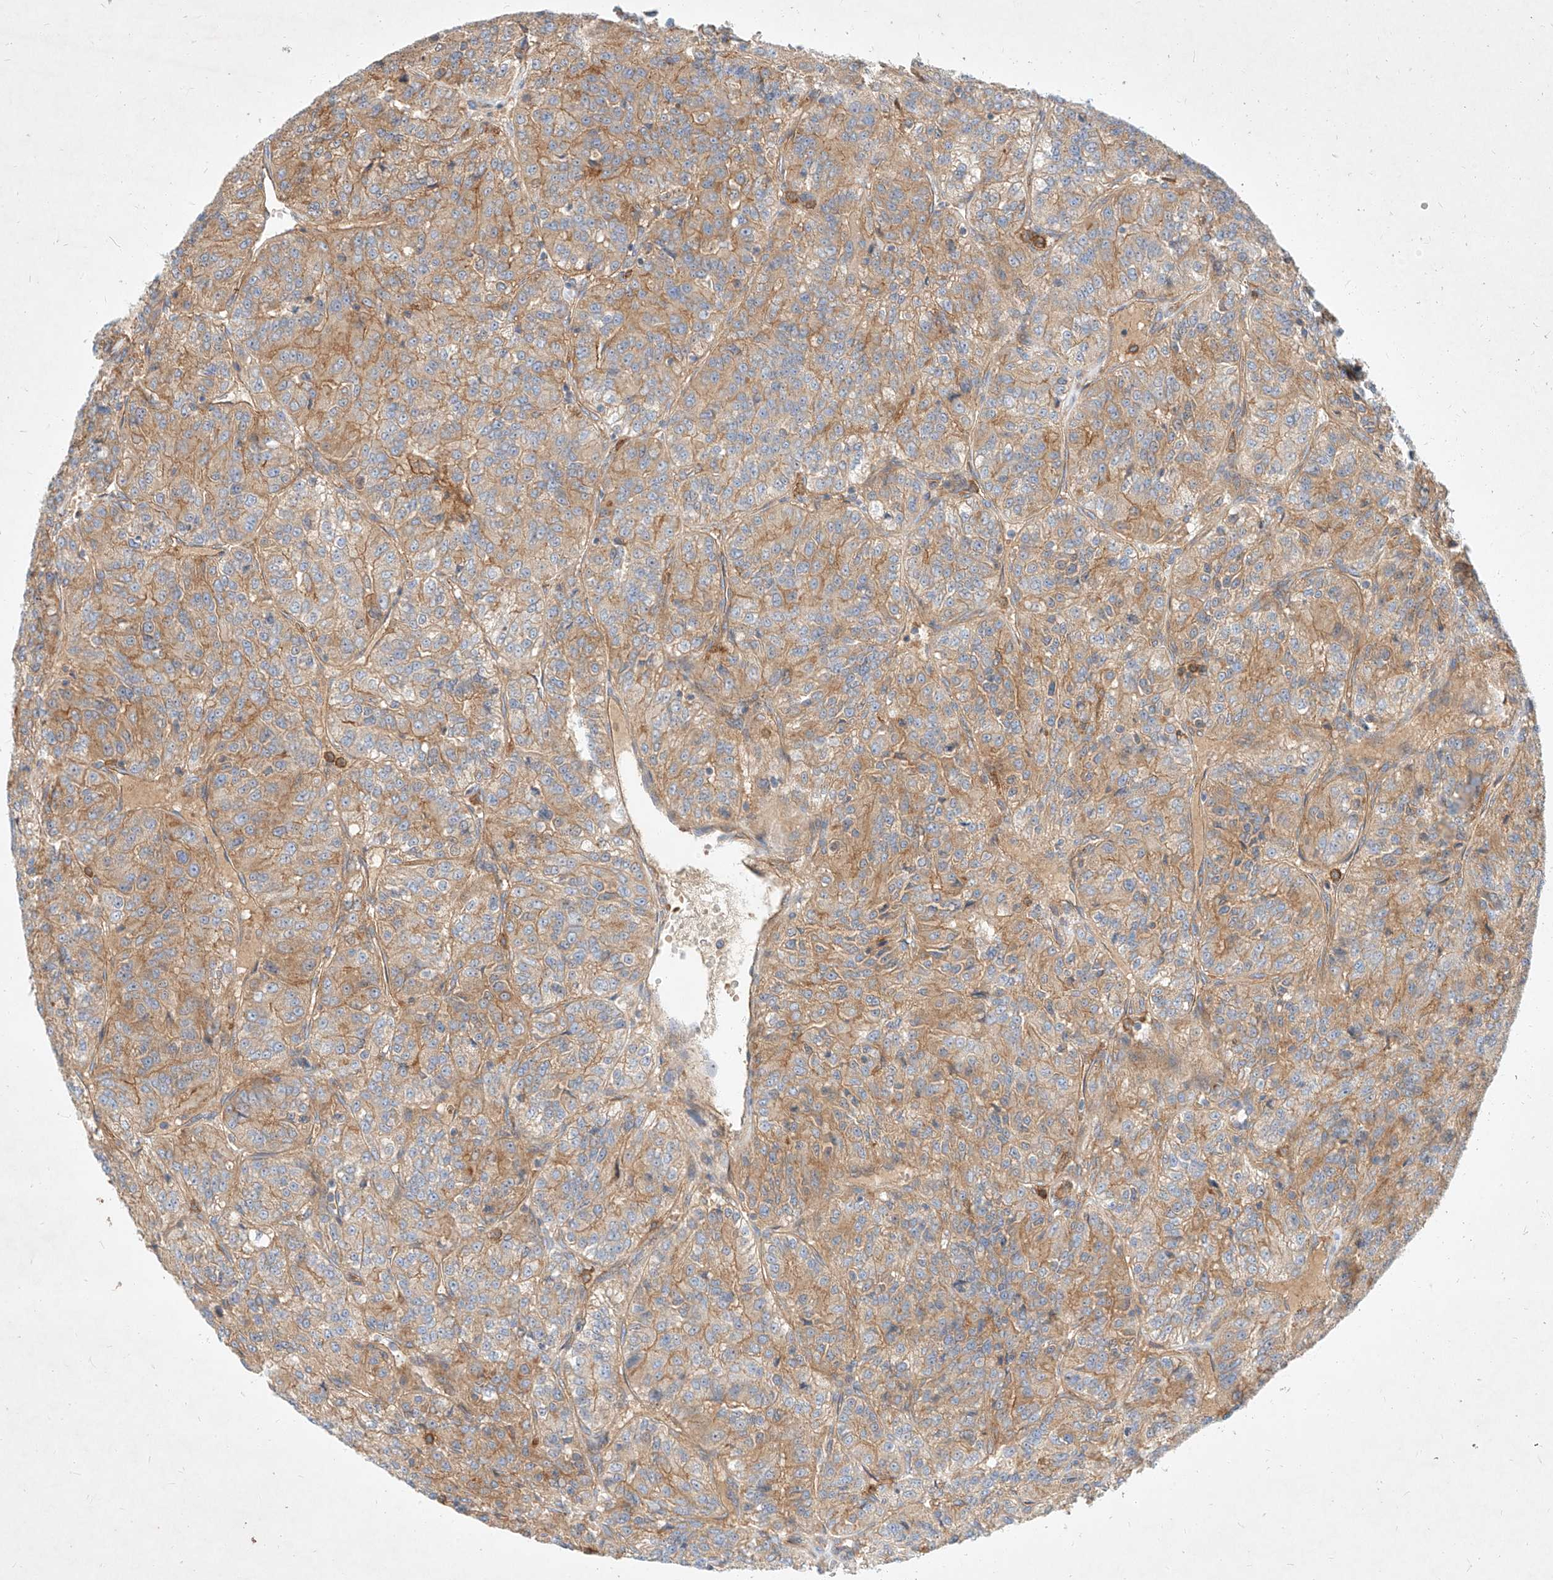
{"staining": {"intensity": "weak", "quantity": ">75%", "location": "cytoplasmic/membranous"}, "tissue": "renal cancer", "cell_type": "Tumor cells", "image_type": "cancer", "snomed": [{"axis": "morphology", "description": "Adenocarcinoma, NOS"}, {"axis": "topography", "description": "Kidney"}], "caption": "Brown immunohistochemical staining in renal cancer reveals weak cytoplasmic/membranous expression in about >75% of tumor cells. Immunohistochemistry (ihc) stains the protein of interest in brown and the nuclei are stained blue.", "gene": "NFAM1", "patient": {"sex": "female", "age": 63}}